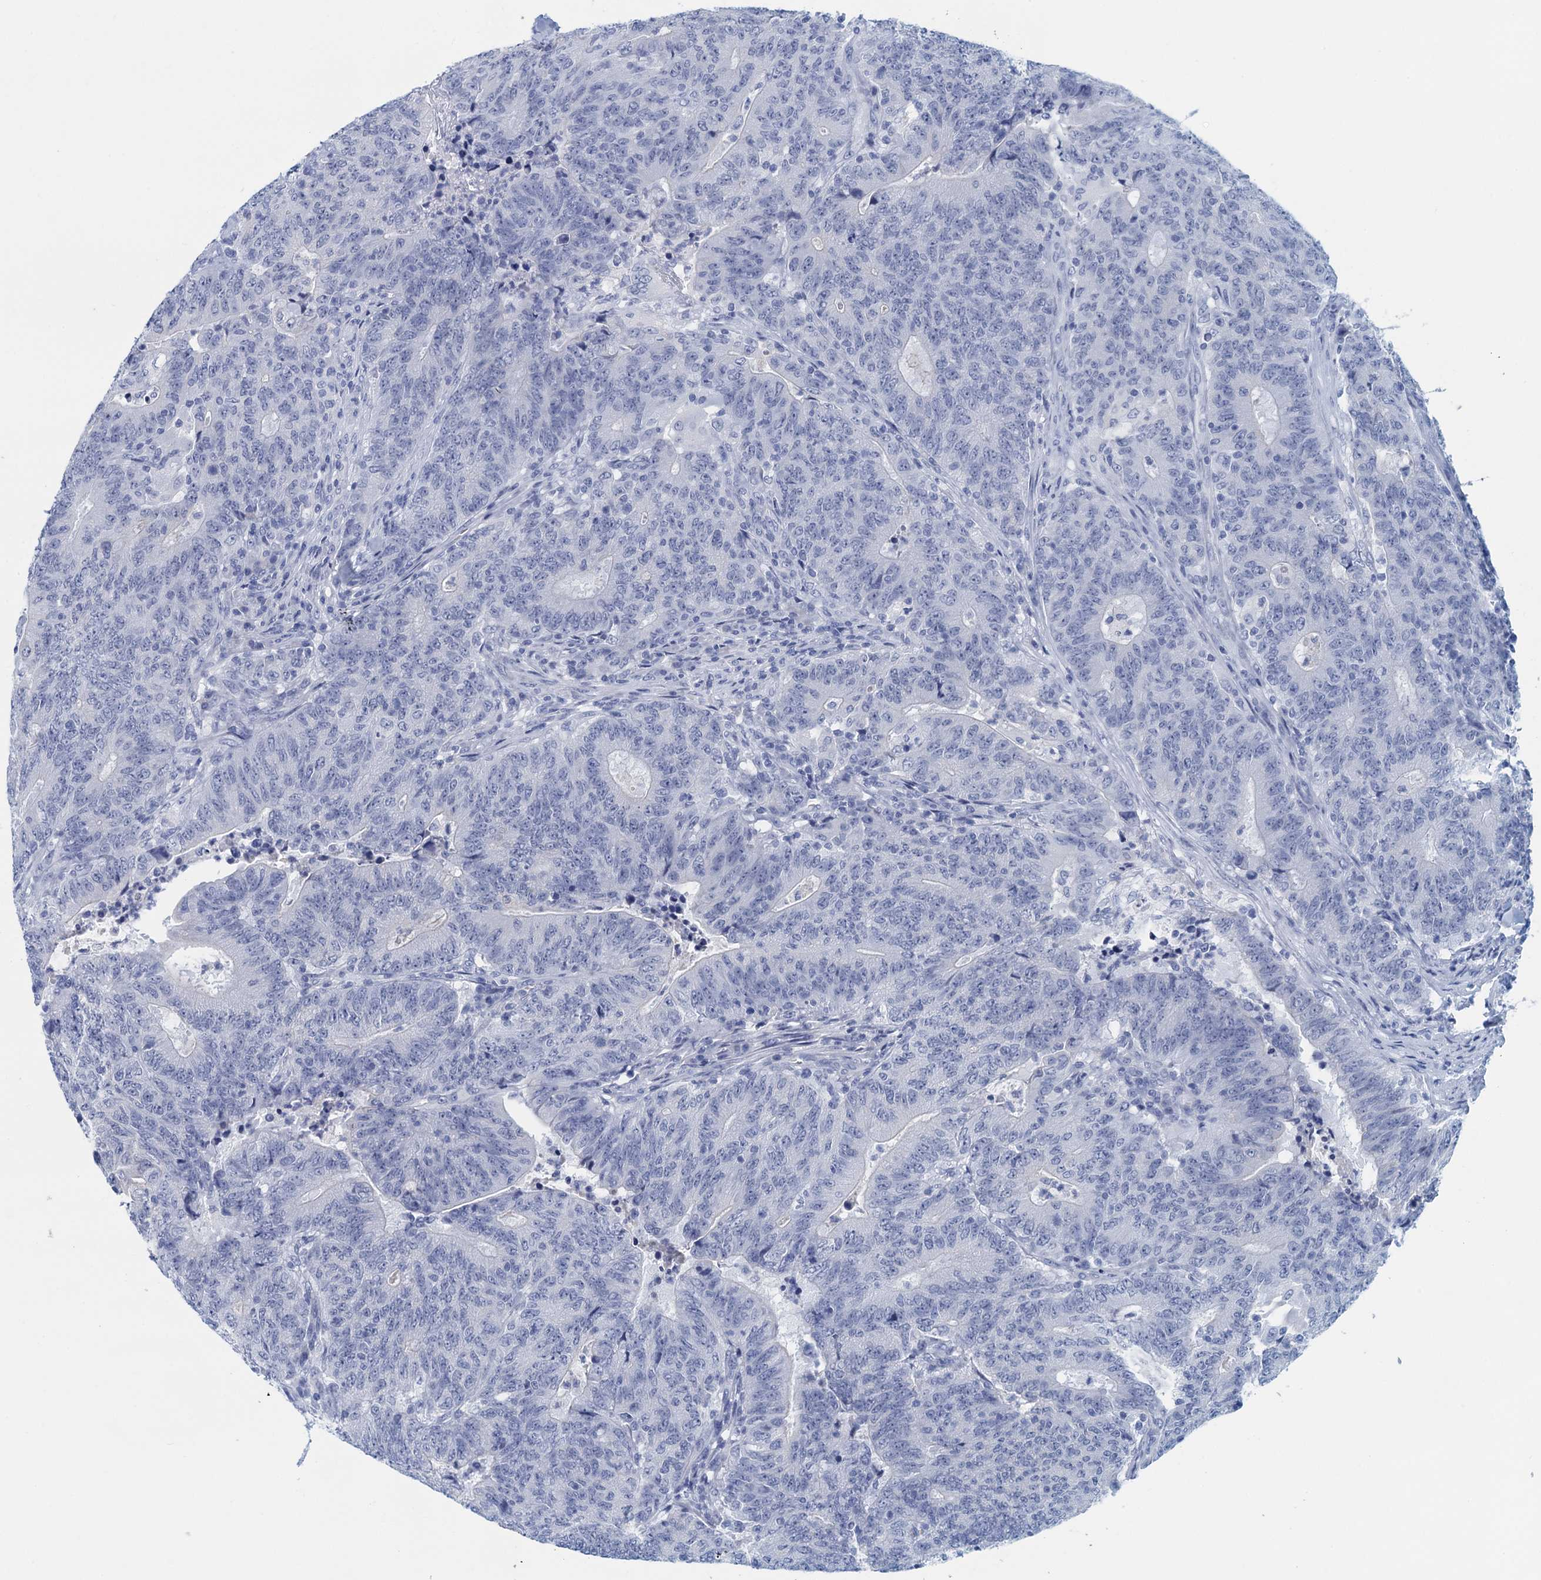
{"staining": {"intensity": "negative", "quantity": "none", "location": "none"}, "tissue": "colorectal cancer", "cell_type": "Tumor cells", "image_type": "cancer", "snomed": [{"axis": "morphology", "description": "Adenocarcinoma, NOS"}, {"axis": "topography", "description": "Colon"}], "caption": "High power microscopy image of an immunohistochemistry (IHC) image of colorectal adenocarcinoma, revealing no significant expression in tumor cells.", "gene": "CYP51A1", "patient": {"sex": "female", "age": 75}}